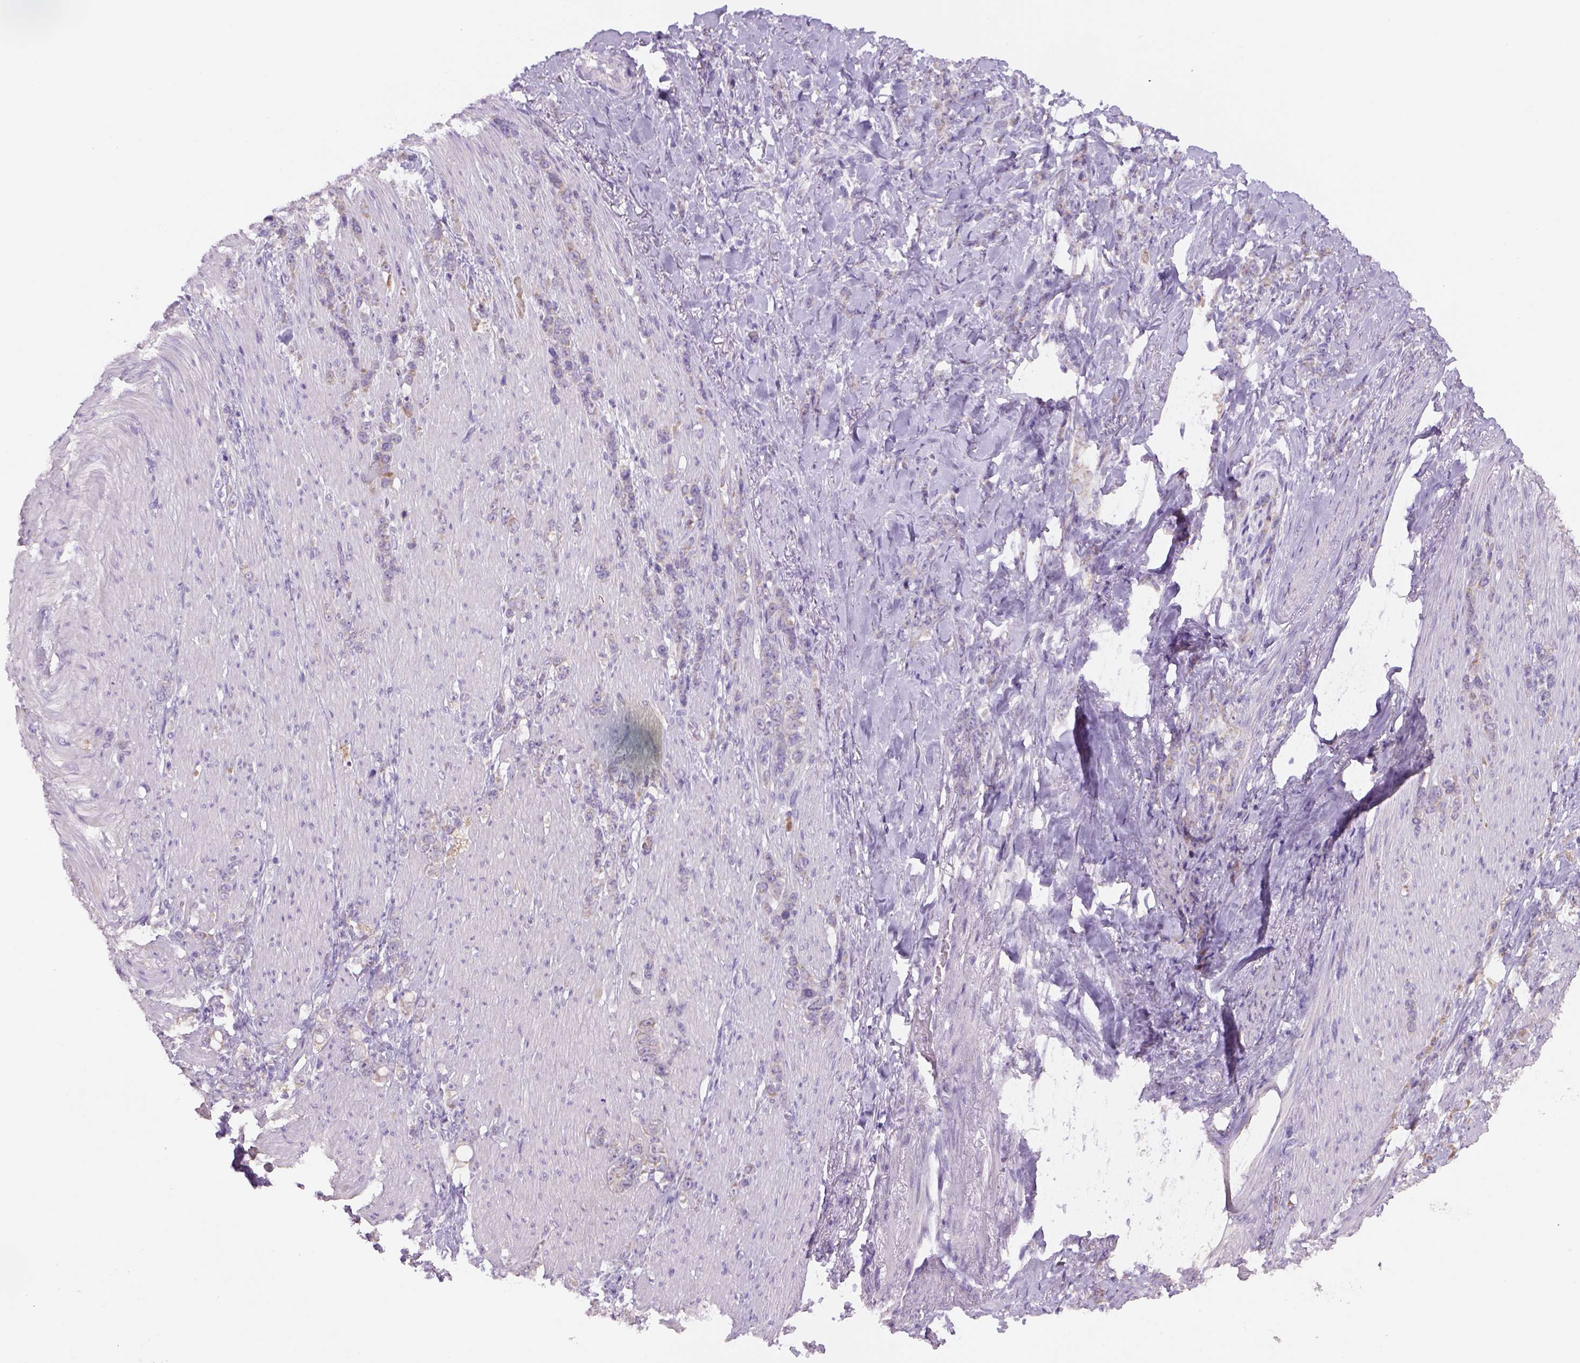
{"staining": {"intensity": "negative", "quantity": "none", "location": "none"}, "tissue": "stomach cancer", "cell_type": "Tumor cells", "image_type": "cancer", "snomed": [{"axis": "morphology", "description": "Adenocarcinoma, NOS"}, {"axis": "topography", "description": "Stomach, lower"}], "caption": "Immunohistochemical staining of human stomach adenocarcinoma demonstrates no significant positivity in tumor cells.", "gene": "ADGRV1", "patient": {"sex": "male", "age": 88}}